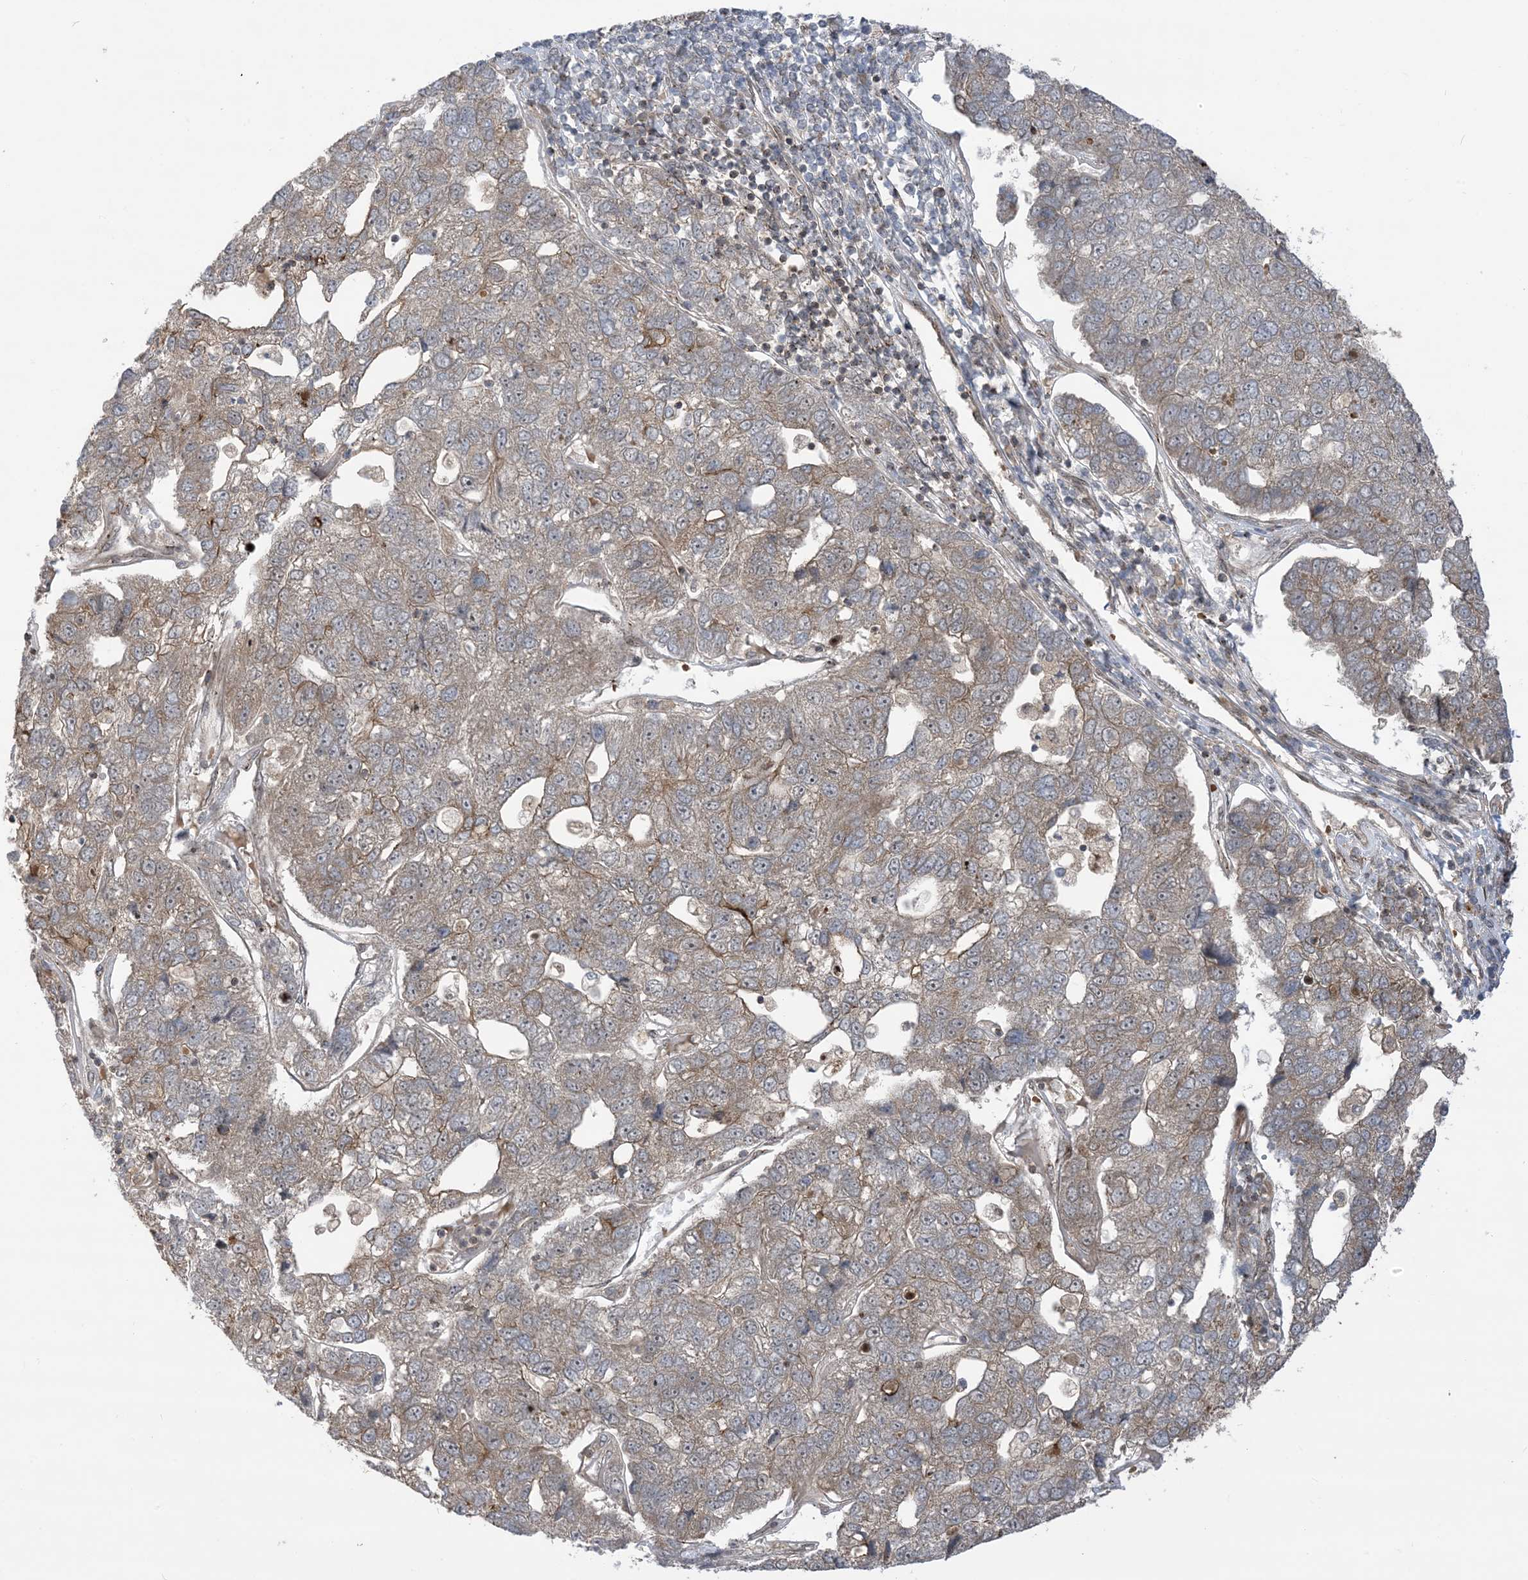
{"staining": {"intensity": "weak", "quantity": "25%-75%", "location": "cytoplasmic/membranous"}, "tissue": "pancreatic cancer", "cell_type": "Tumor cells", "image_type": "cancer", "snomed": [{"axis": "morphology", "description": "Adenocarcinoma, NOS"}, {"axis": "topography", "description": "Pancreas"}], "caption": "A brown stain highlights weak cytoplasmic/membranous expression of a protein in human pancreatic cancer tumor cells.", "gene": "CASP4", "patient": {"sex": "female", "age": 61}}